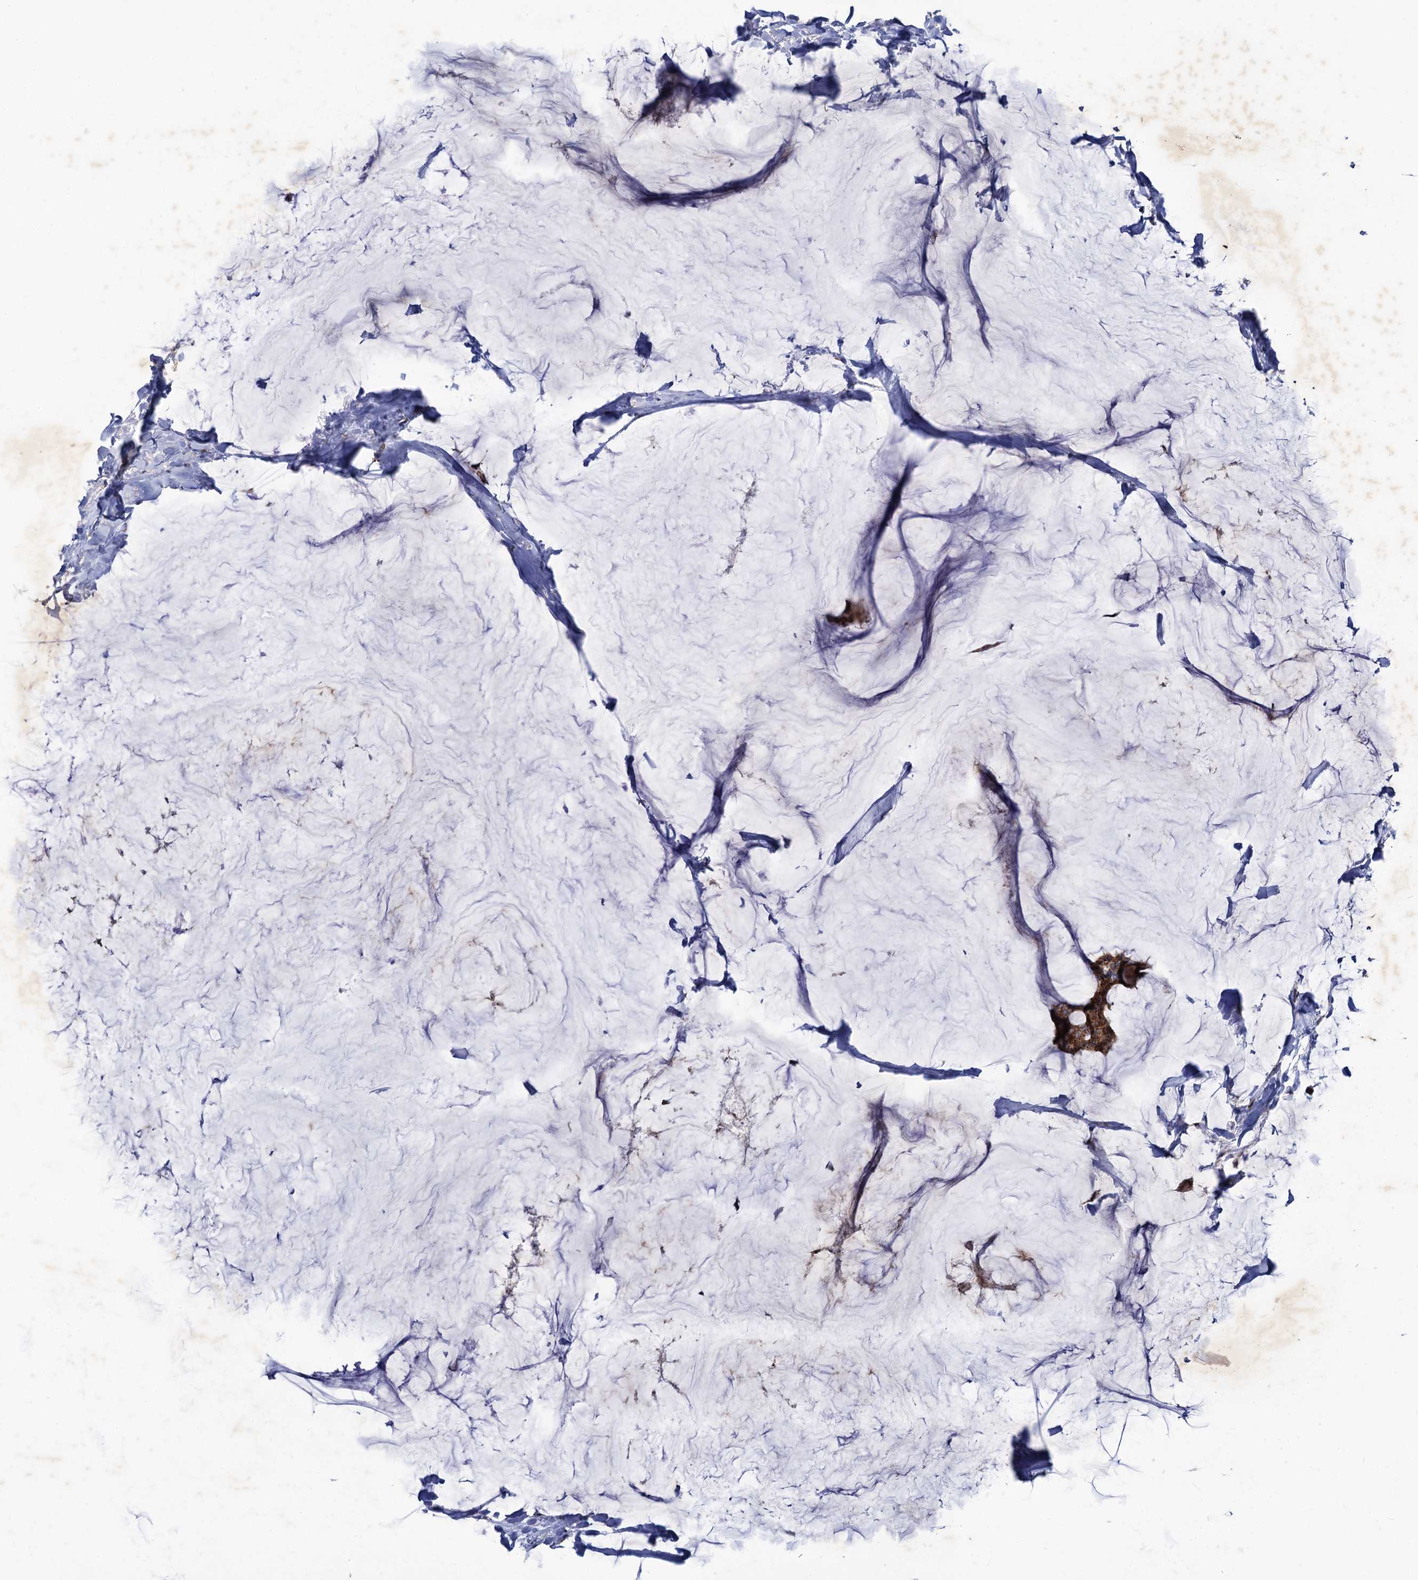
{"staining": {"intensity": "strong", "quantity": ">75%", "location": "cytoplasmic/membranous"}, "tissue": "breast cancer", "cell_type": "Tumor cells", "image_type": "cancer", "snomed": [{"axis": "morphology", "description": "Duct carcinoma"}, {"axis": "topography", "description": "Breast"}], "caption": "Approximately >75% of tumor cells in human breast cancer (invasive ductal carcinoma) reveal strong cytoplasmic/membranous protein staining as visualized by brown immunohistochemical staining.", "gene": "THAP2", "patient": {"sex": "female", "age": 93}}